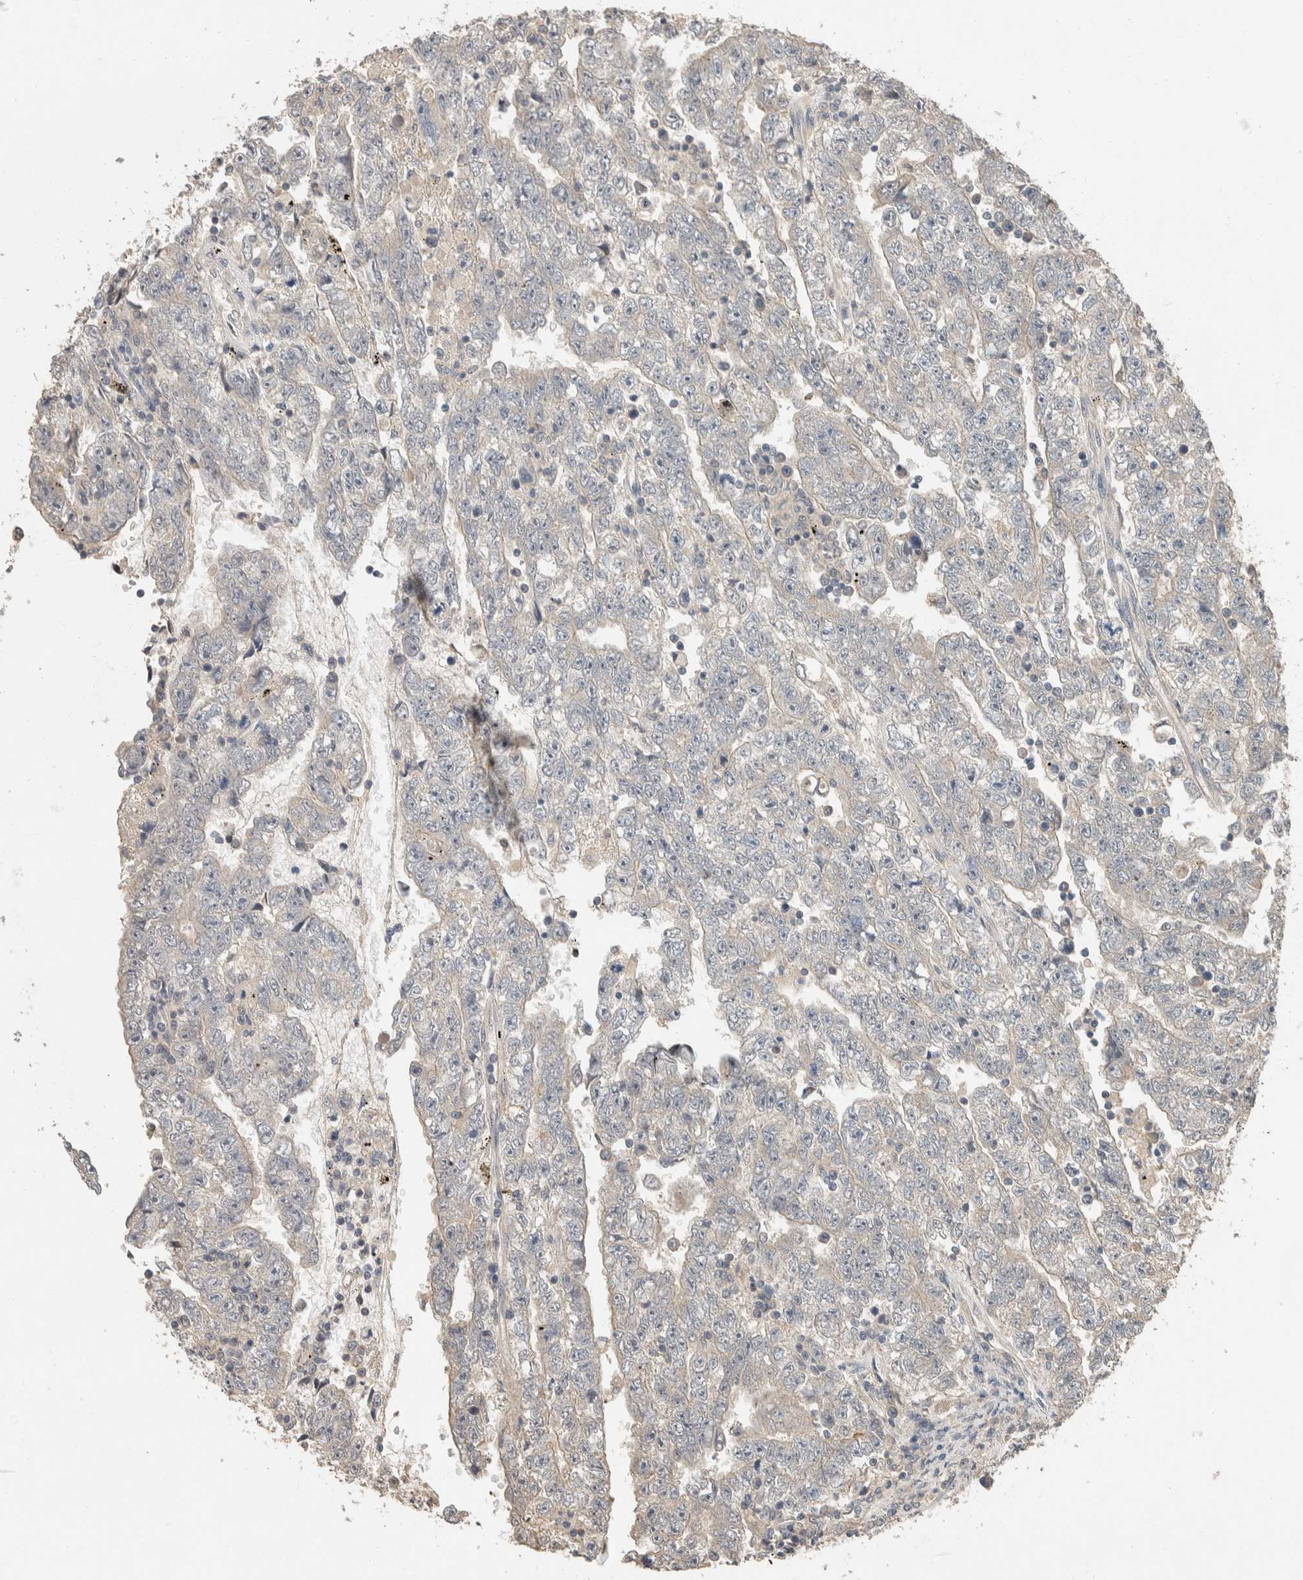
{"staining": {"intensity": "negative", "quantity": "none", "location": "none"}, "tissue": "testis cancer", "cell_type": "Tumor cells", "image_type": "cancer", "snomed": [{"axis": "morphology", "description": "Carcinoma, Embryonal, NOS"}, {"axis": "topography", "description": "Testis"}], "caption": "This micrograph is of testis cancer stained with immunohistochemistry to label a protein in brown with the nuclei are counter-stained blue. There is no expression in tumor cells.", "gene": "CYSRT1", "patient": {"sex": "male", "age": 25}}